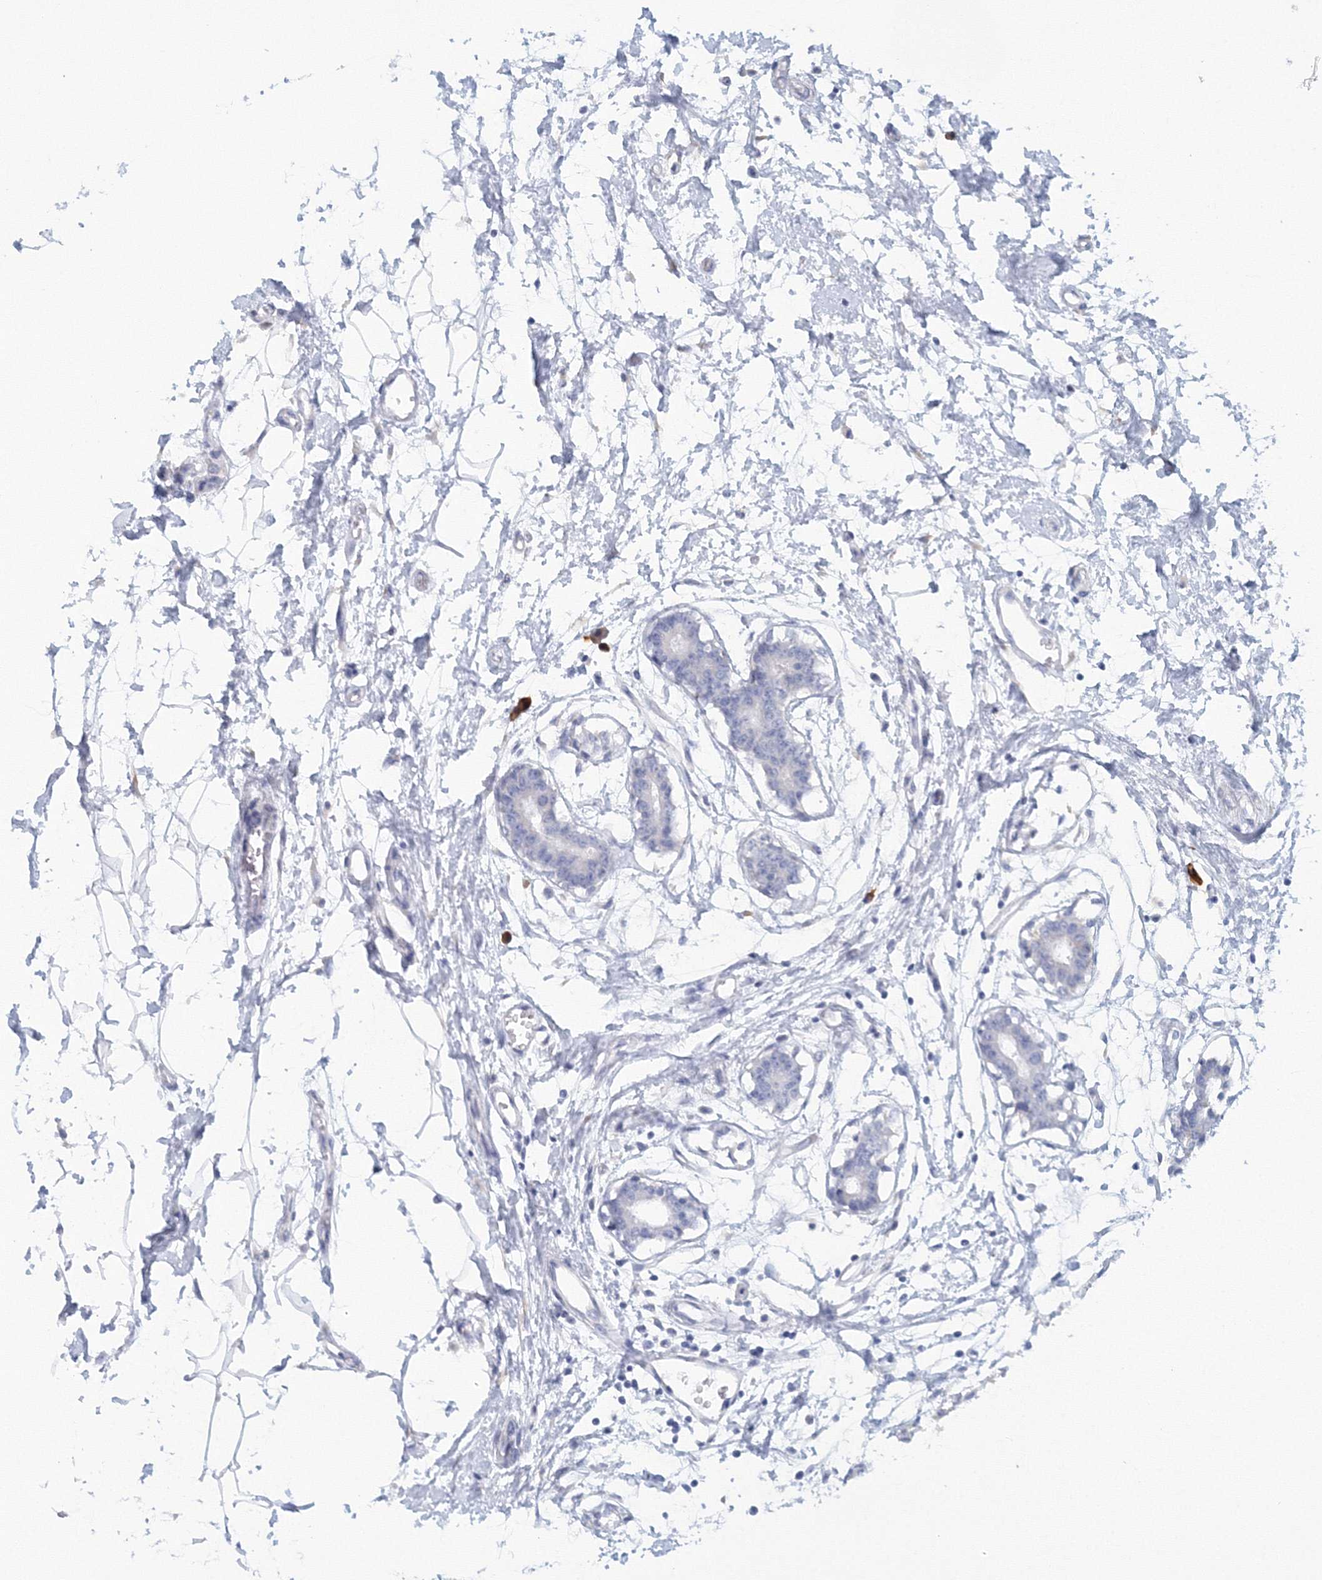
{"staining": {"intensity": "negative", "quantity": "none", "location": "none"}, "tissue": "breast cancer", "cell_type": "Tumor cells", "image_type": "cancer", "snomed": [{"axis": "morphology", "description": "Duct carcinoma"}, {"axis": "topography", "description": "Breast"}], "caption": "This photomicrograph is of breast cancer stained with IHC to label a protein in brown with the nuclei are counter-stained blue. There is no staining in tumor cells.", "gene": "VSIG1", "patient": {"sex": "female", "age": 40}}